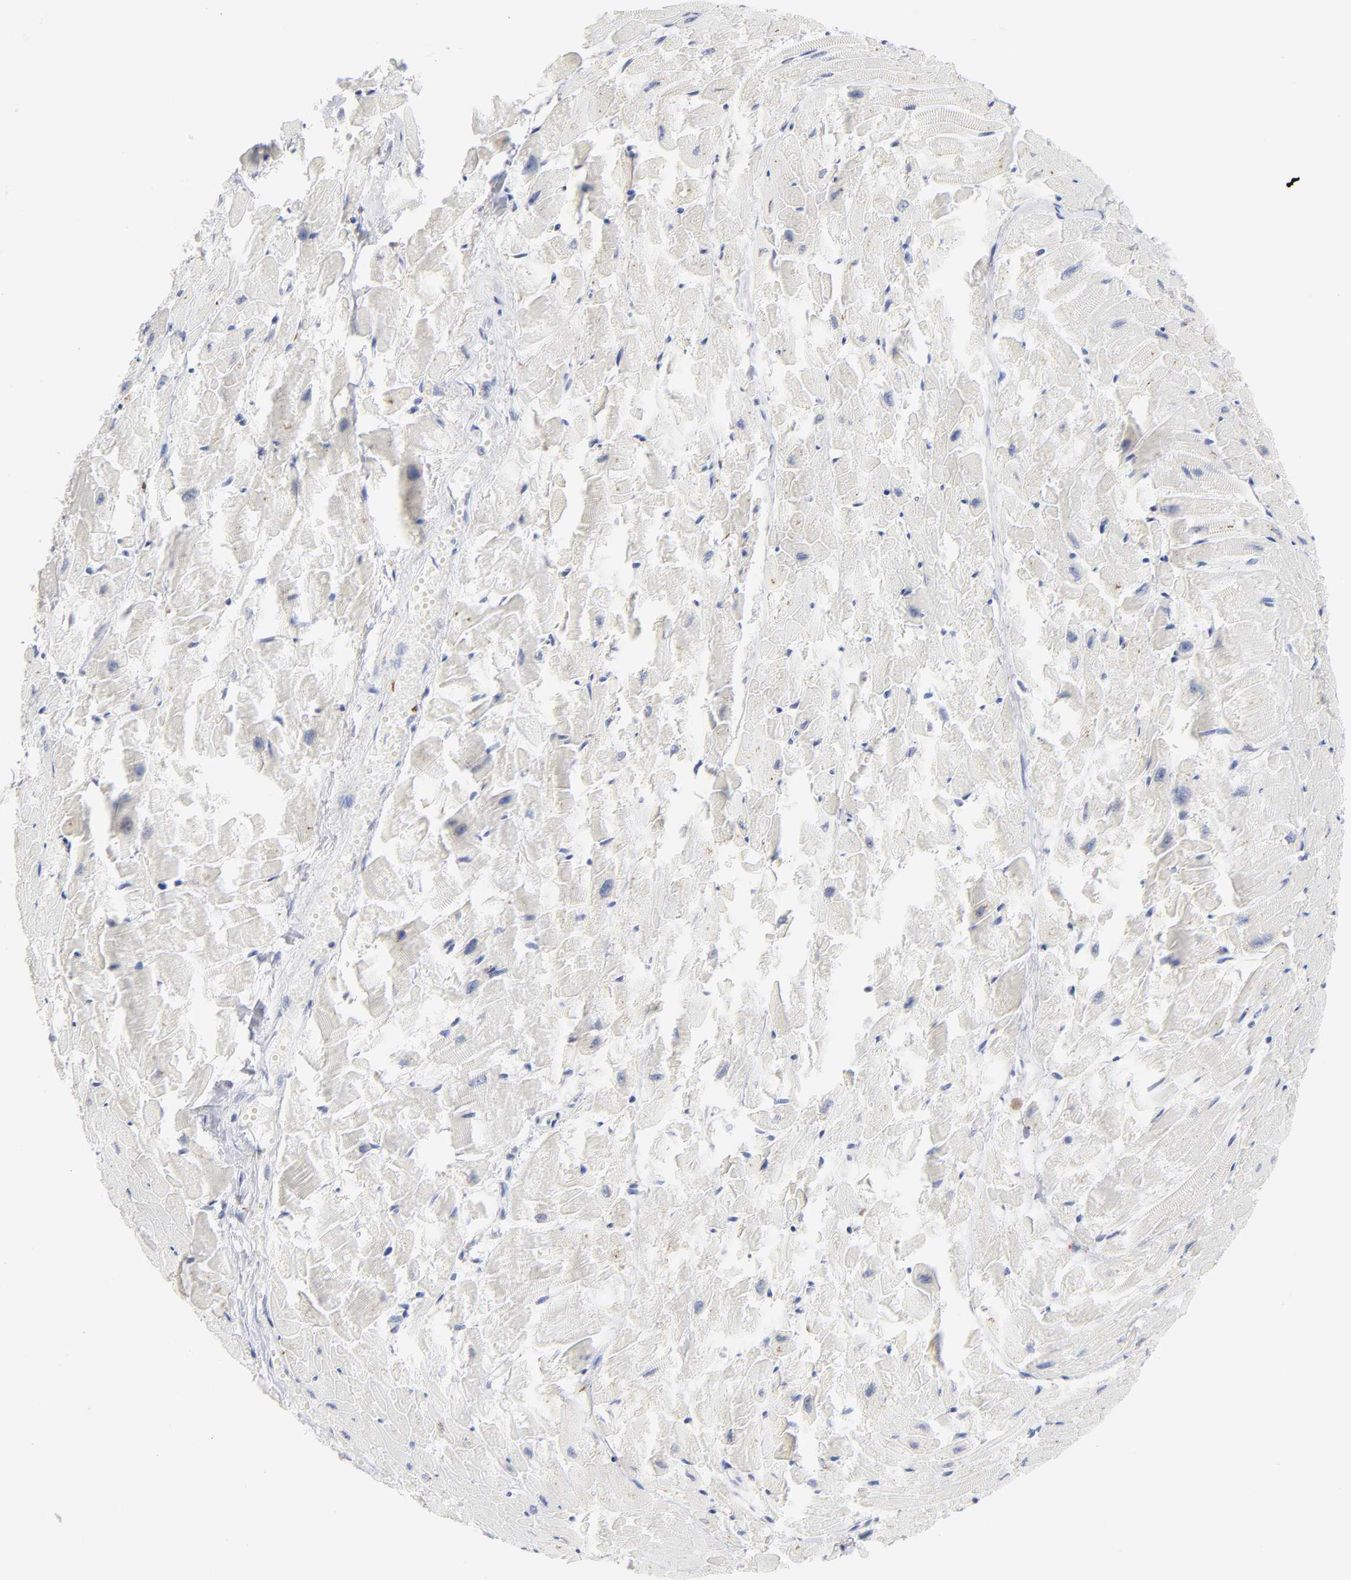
{"staining": {"intensity": "negative", "quantity": "none", "location": "none"}, "tissue": "heart muscle", "cell_type": "Cardiomyocytes", "image_type": "normal", "snomed": [{"axis": "morphology", "description": "Normal tissue, NOS"}, {"axis": "topography", "description": "Heart"}], "caption": "IHC photomicrograph of unremarkable heart muscle: heart muscle stained with DAB reveals no significant protein positivity in cardiomyocytes.", "gene": "LTBP2", "patient": {"sex": "female", "age": 19}}